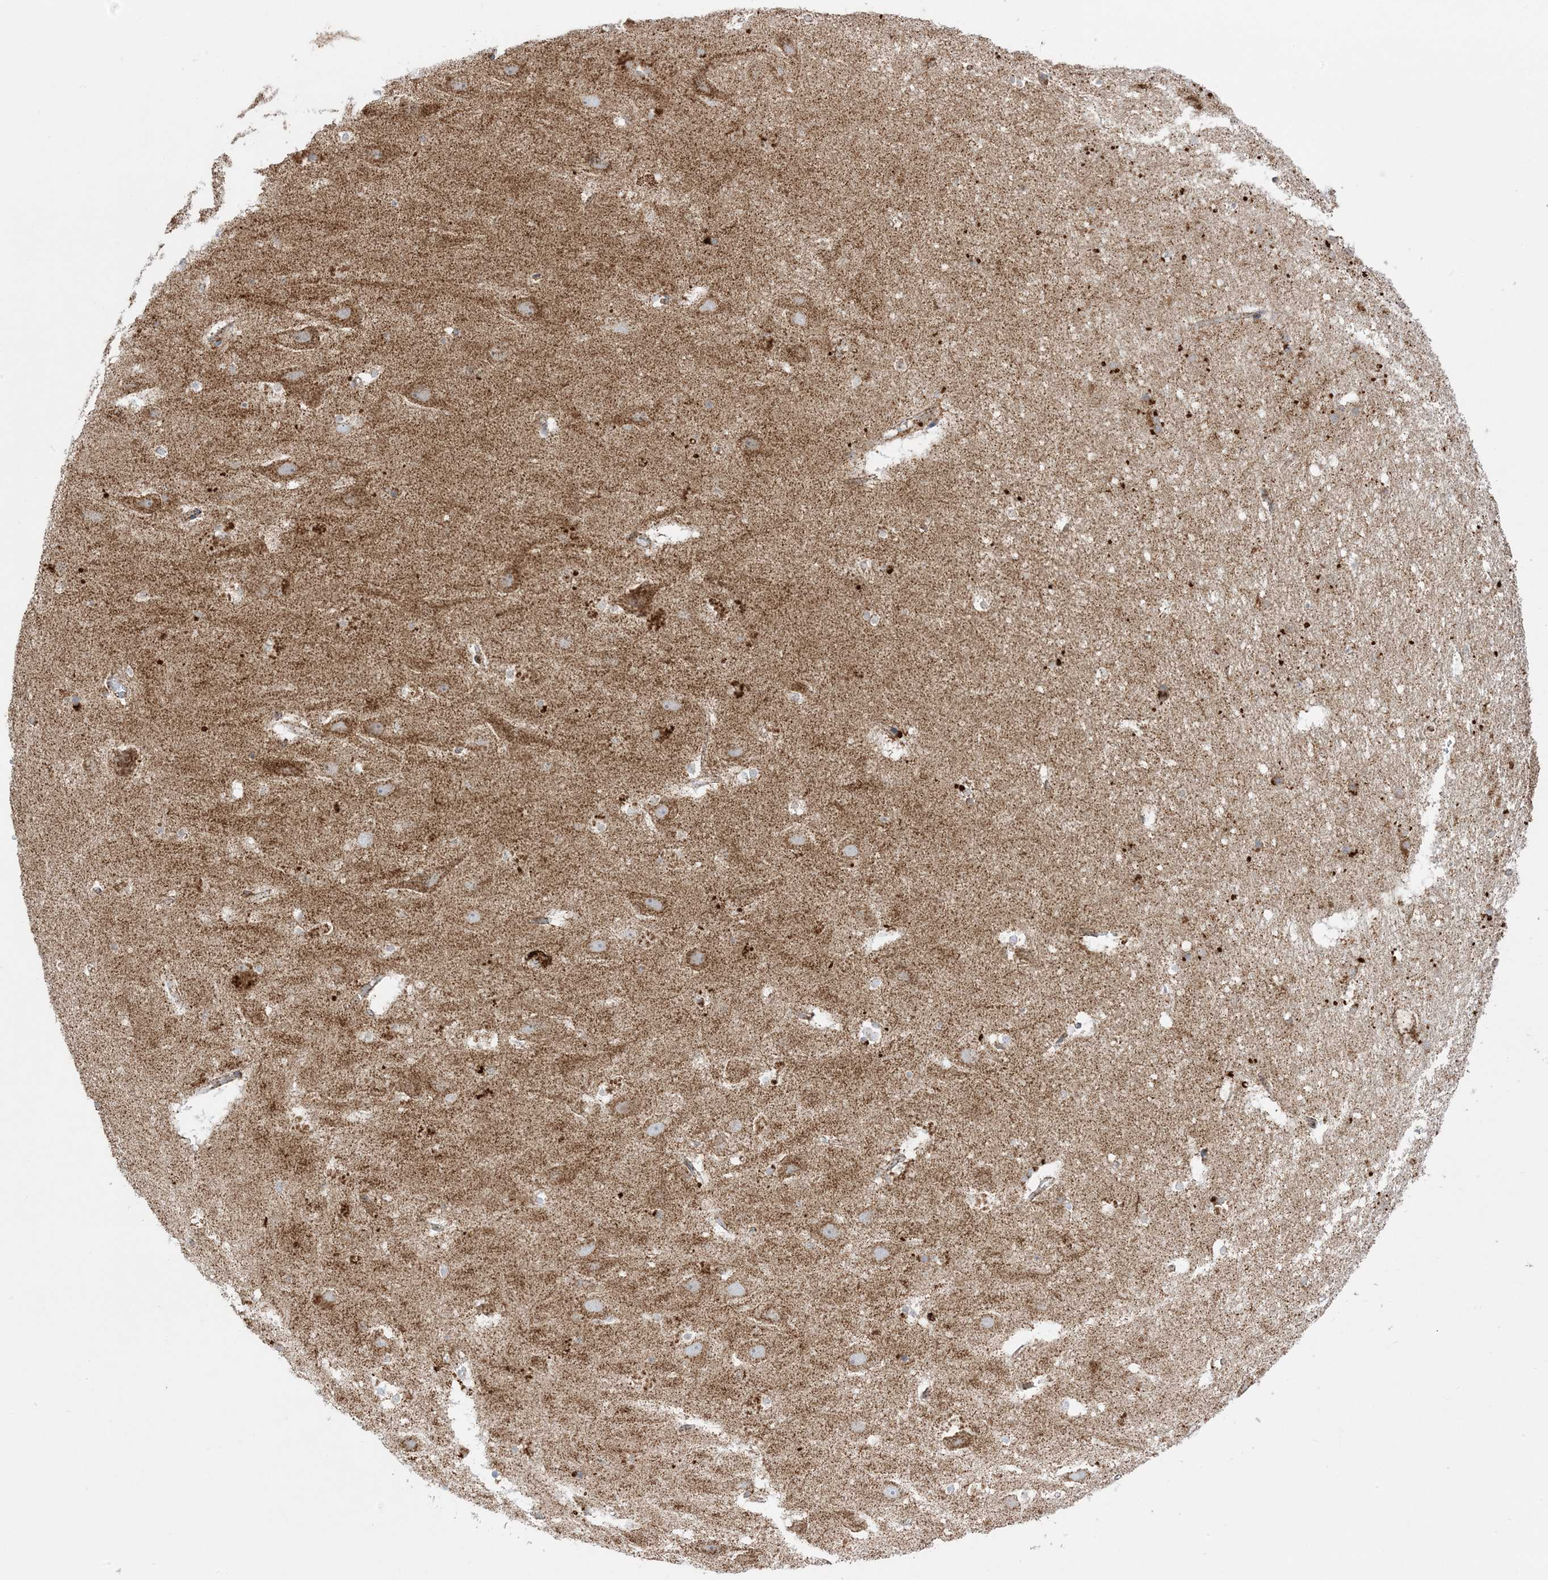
{"staining": {"intensity": "moderate", "quantity": ">75%", "location": "cytoplasmic/membranous"}, "tissue": "hippocampus", "cell_type": "Glial cells", "image_type": "normal", "snomed": [{"axis": "morphology", "description": "Normal tissue, NOS"}, {"axis": "topography", "description": "Hippocampus"}], "caption": "A brown stain shows moderate cytoplasmic/membranous positivity of a protein in glial cells of normal hippocampus.", "gene": "MRPS36", "patient": {"sex": "female", "age": 52}}